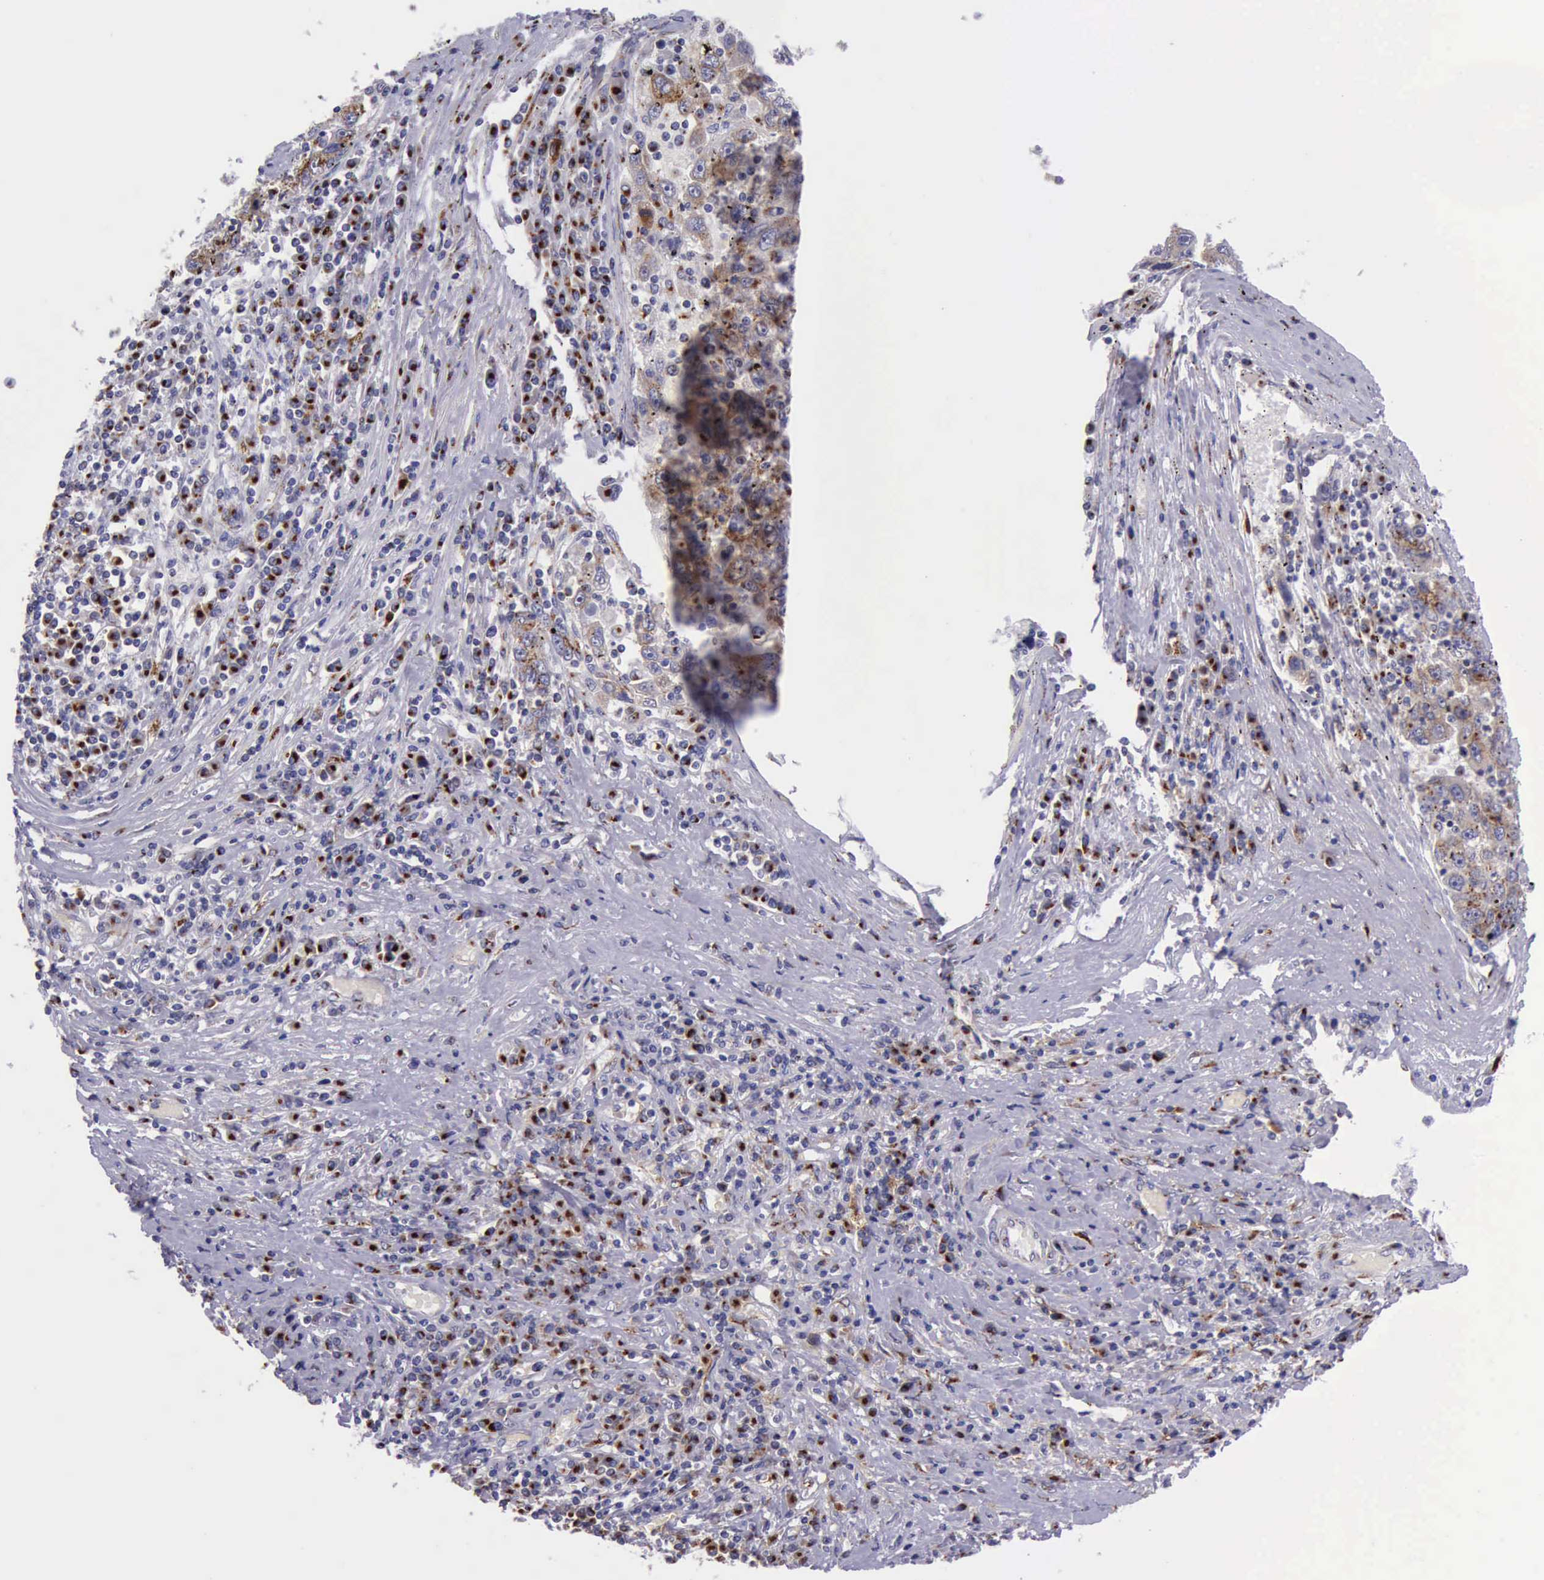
{"staining": {"intensity": "strong", "quantity": ">75%", "location": "cytoplasmic/membranous"}, "tissue": "liver cancer", "cell_type": "Tumor cells", "image_type": "cancer", "snomed": [{"axis": "morphology", "description": "Carcinoma, Hepatocellular, NOS"}, {"axis": "topography", "description": "Liver"}], "caption": "Liver hepatocellular carcinoma stained with a protein marker displays strong staining in tumor cells.", "gene": "GOLGA5", "patient": {"sex": "male", "age": 49}}